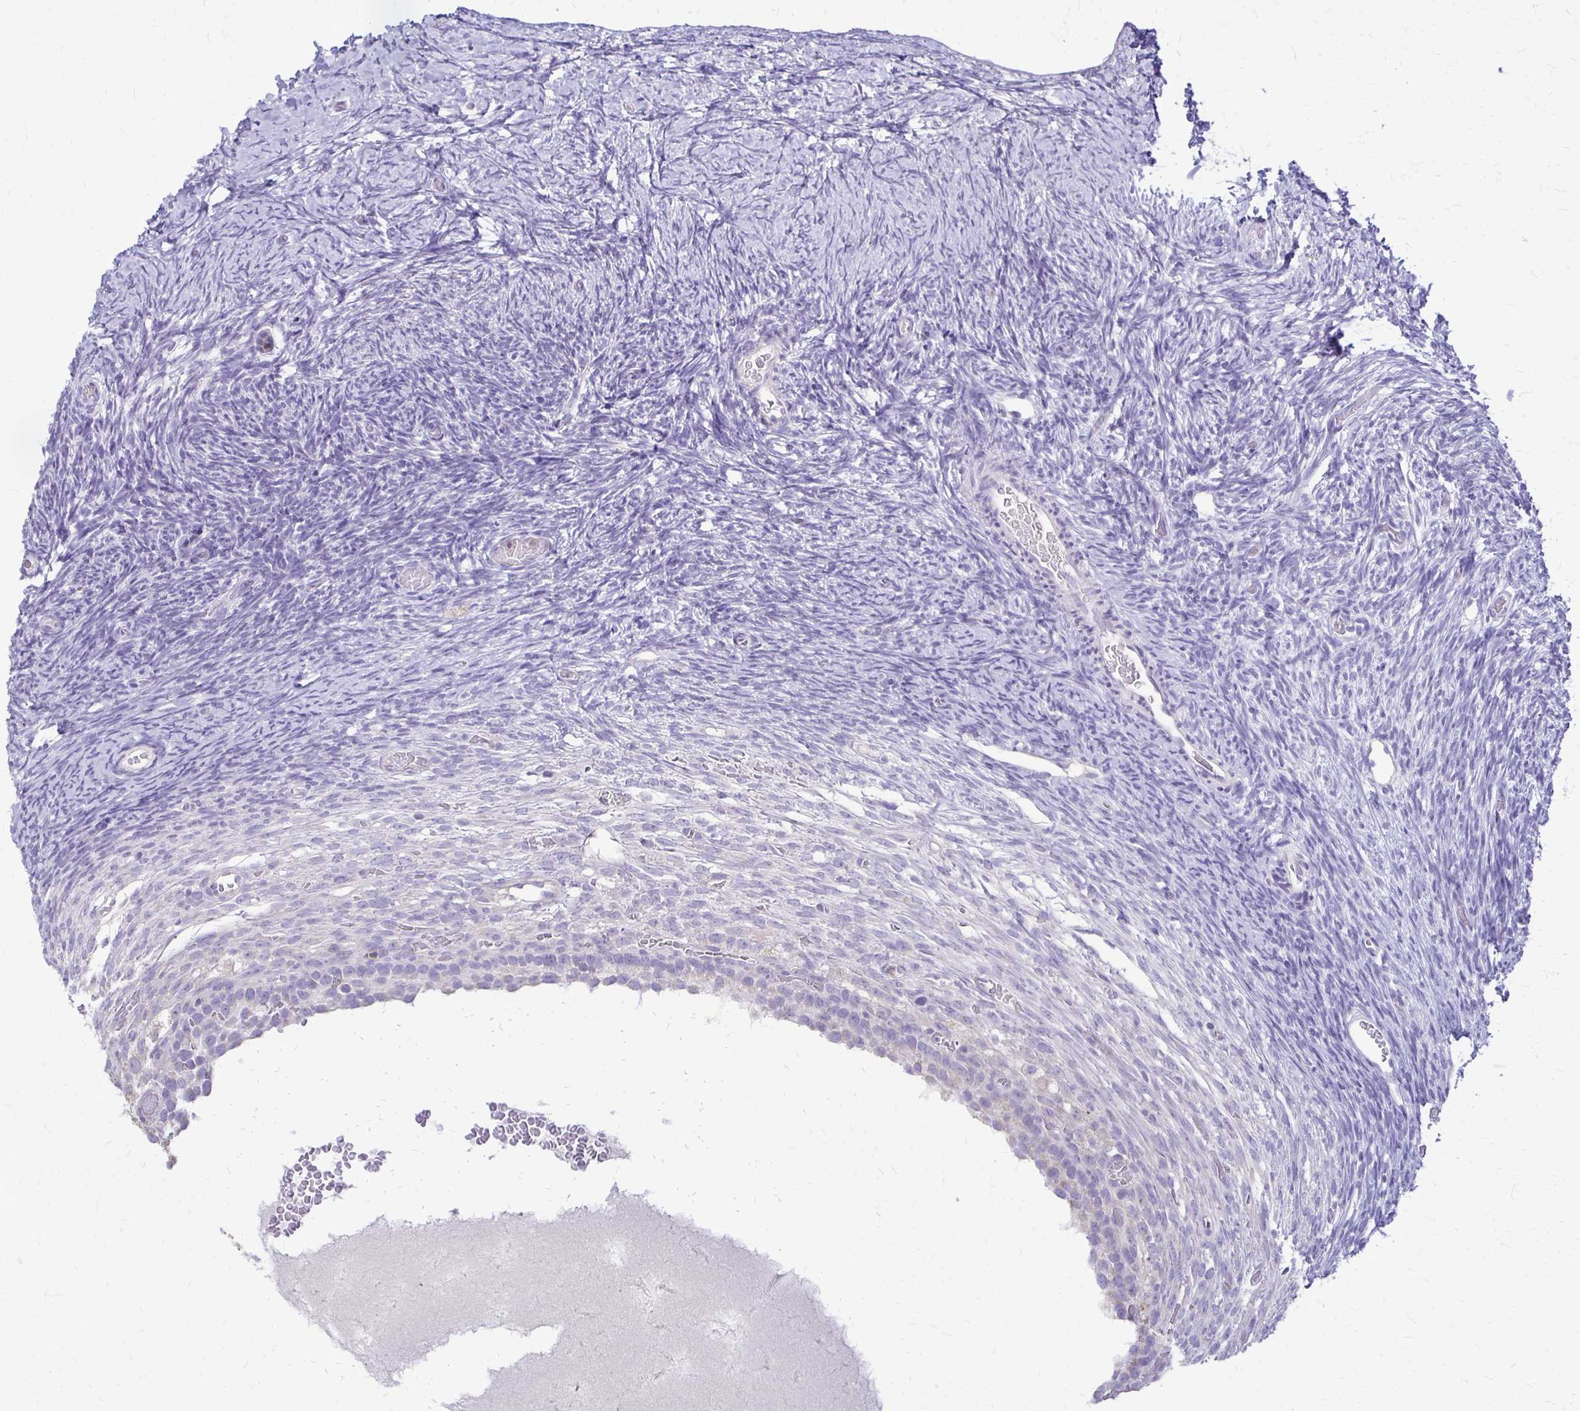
{"staining": {"intensity": "negative", "quantity": "none", "location": "none"}, "tissue": "ovary", "cell_type": "Follicle cells", "image_type": "normal", "snomed": [{"axis": "morphology", "description": "Normal tissue, NOS"}, {"axis": "topography", "description": "Ovary"}], "caption": "DAB (3,3'-diaminobenzidine) immunohistochemical staining of normal ovary exhibits no significant positivity in follicle cells. (Brightfield microscopy of DAB (3,3'-diaminobenzidine) immunohistochemistry at high magnification).", "gene": "ALPG", "patient": {"sex": "female", "age": 39}}